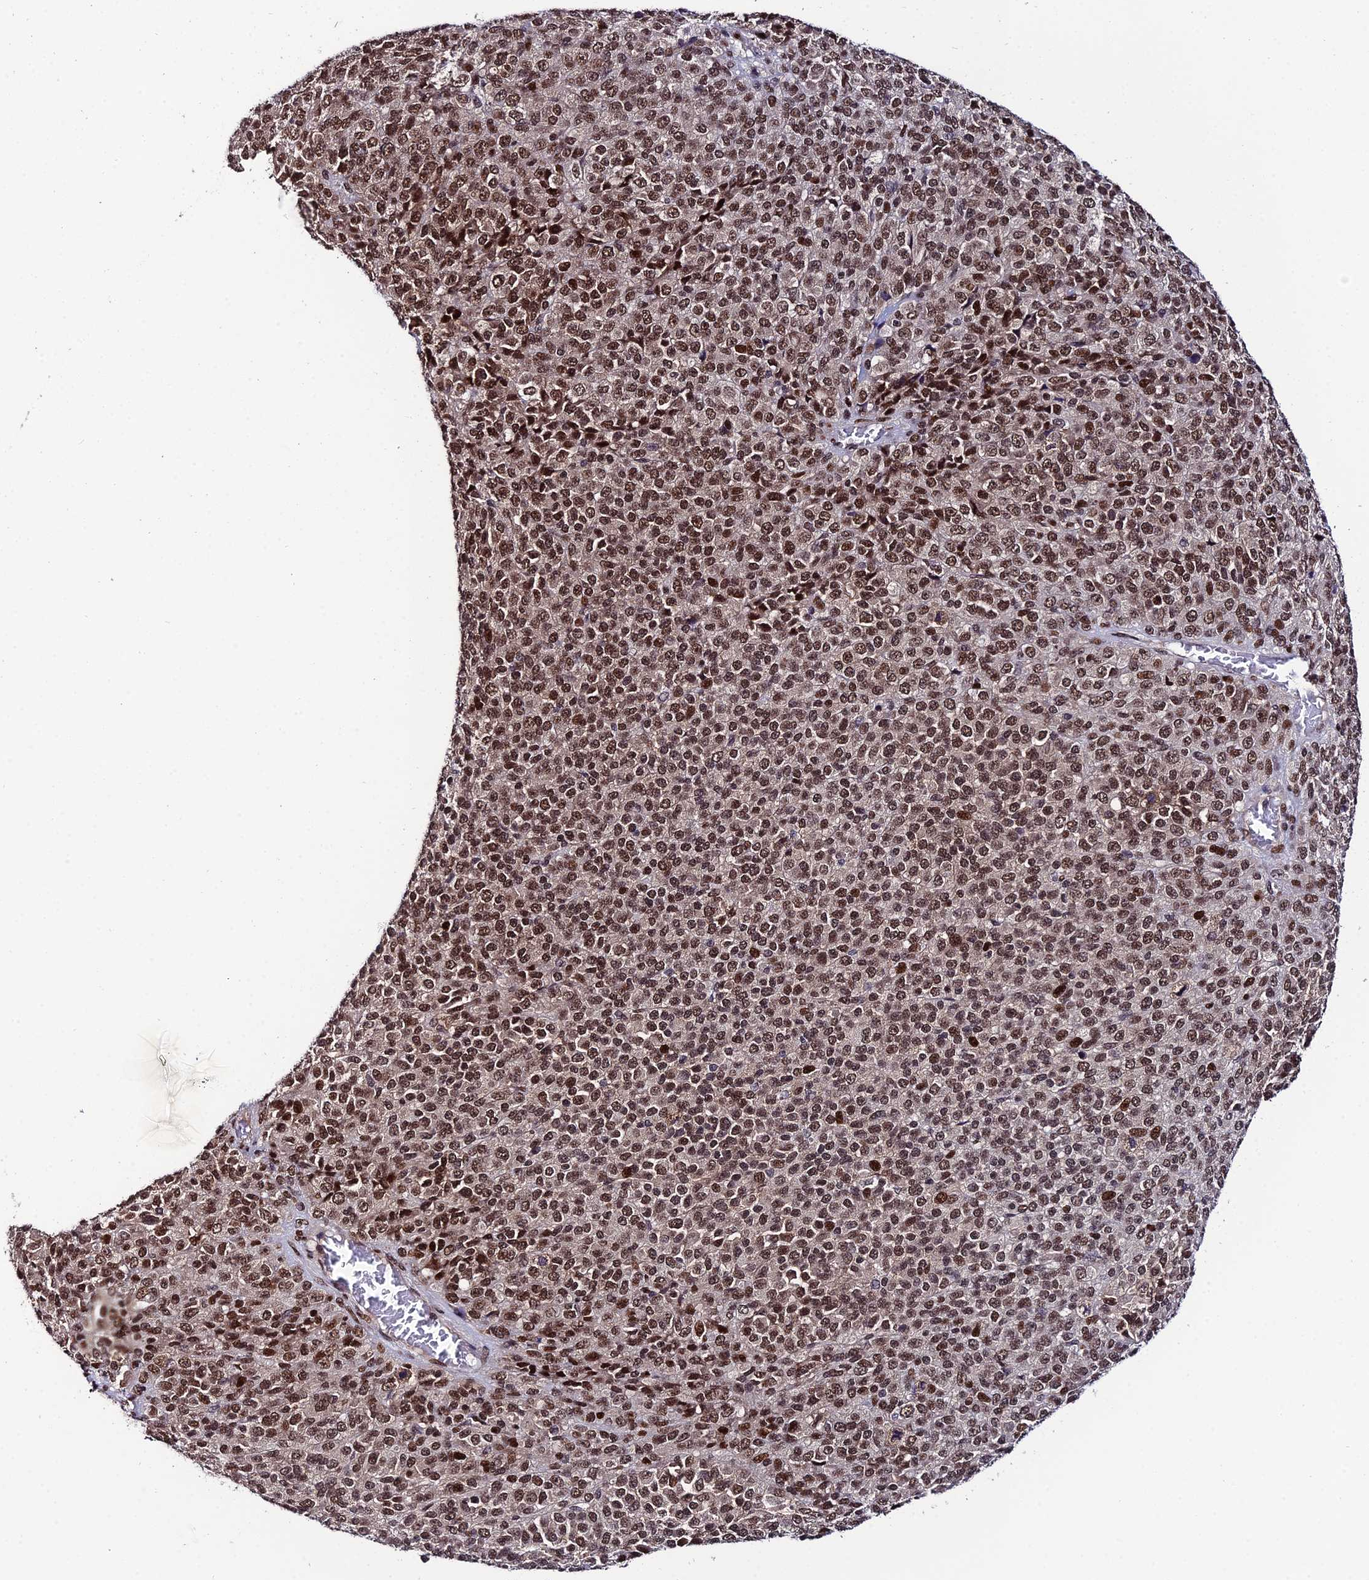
{"staining": {"intensity": "moderate", "quantity": ">75%", "location": "nuclear"}, "tissue": "melanoma", "cell_type": "Tumor cells", "image_type": "cancer", "snomed": [{"axis": "morphology", "description": "Malignant melanoma, Metastatic site"}, {"axis": "topography", "description": "Brain"}], "caption": "A high-resolution photomicrograph shows IHC staining of malignant melanoma (metastatic site), which reveals moderate nuclear expression in approximately >75% of tumor cells.", "gene": "SYT15", "patient": {"sex": "female", "age": 56}}